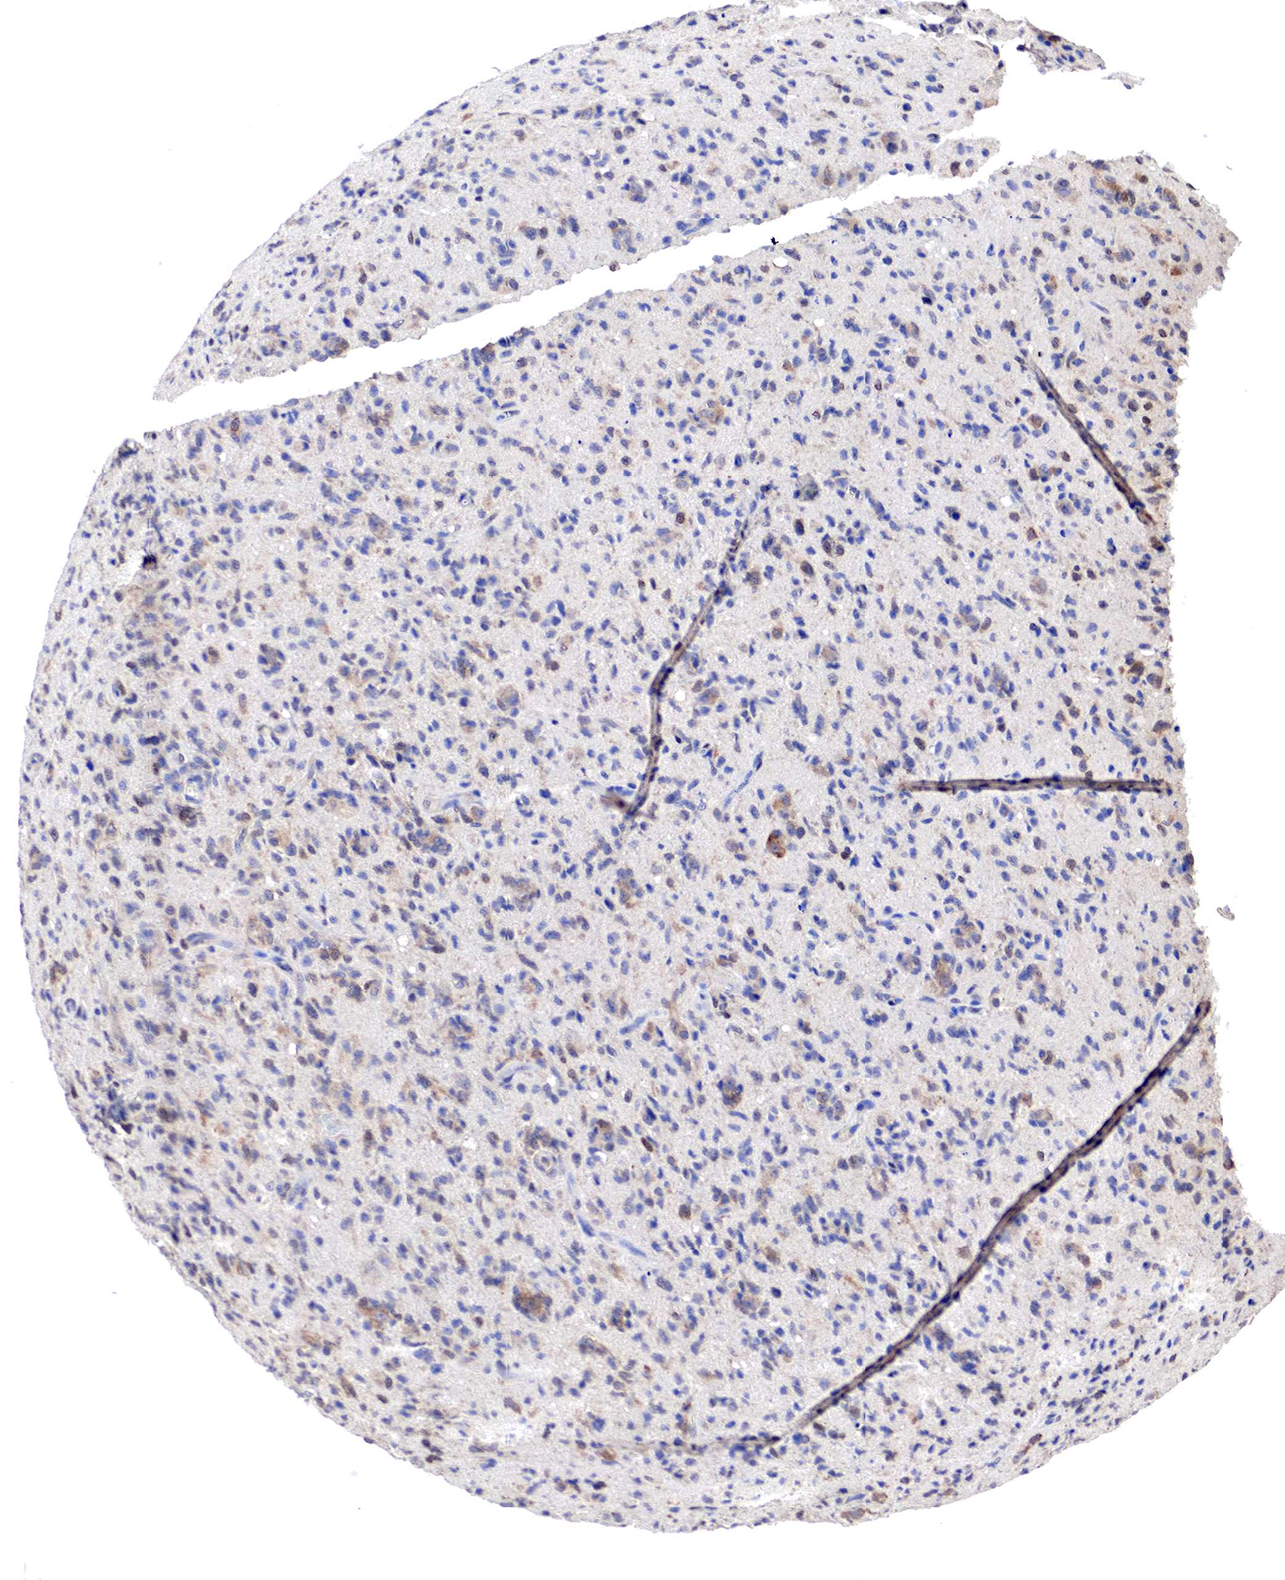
{"staining": {"intensity": "weak", "quantity": "<25%", "location": "cytoplasmic/membranous,nuclear"}, "tissue": "glioma", "cell_type": "Tumor cells", "image_type": "cancer", "snomed": [{"axis": "morphology", "description": "Glioma, malignant, High grade"}, {"axis": "topography", "description": "Brain"}], "caption": "A high-resolution photomicrograph shows immunohistochemistry staining of malignant glioma (high-grade), which shows no significant positivity in tumor cells.", "gene": "PABIR2", "patient": {"sex": "male", "age": 36}}